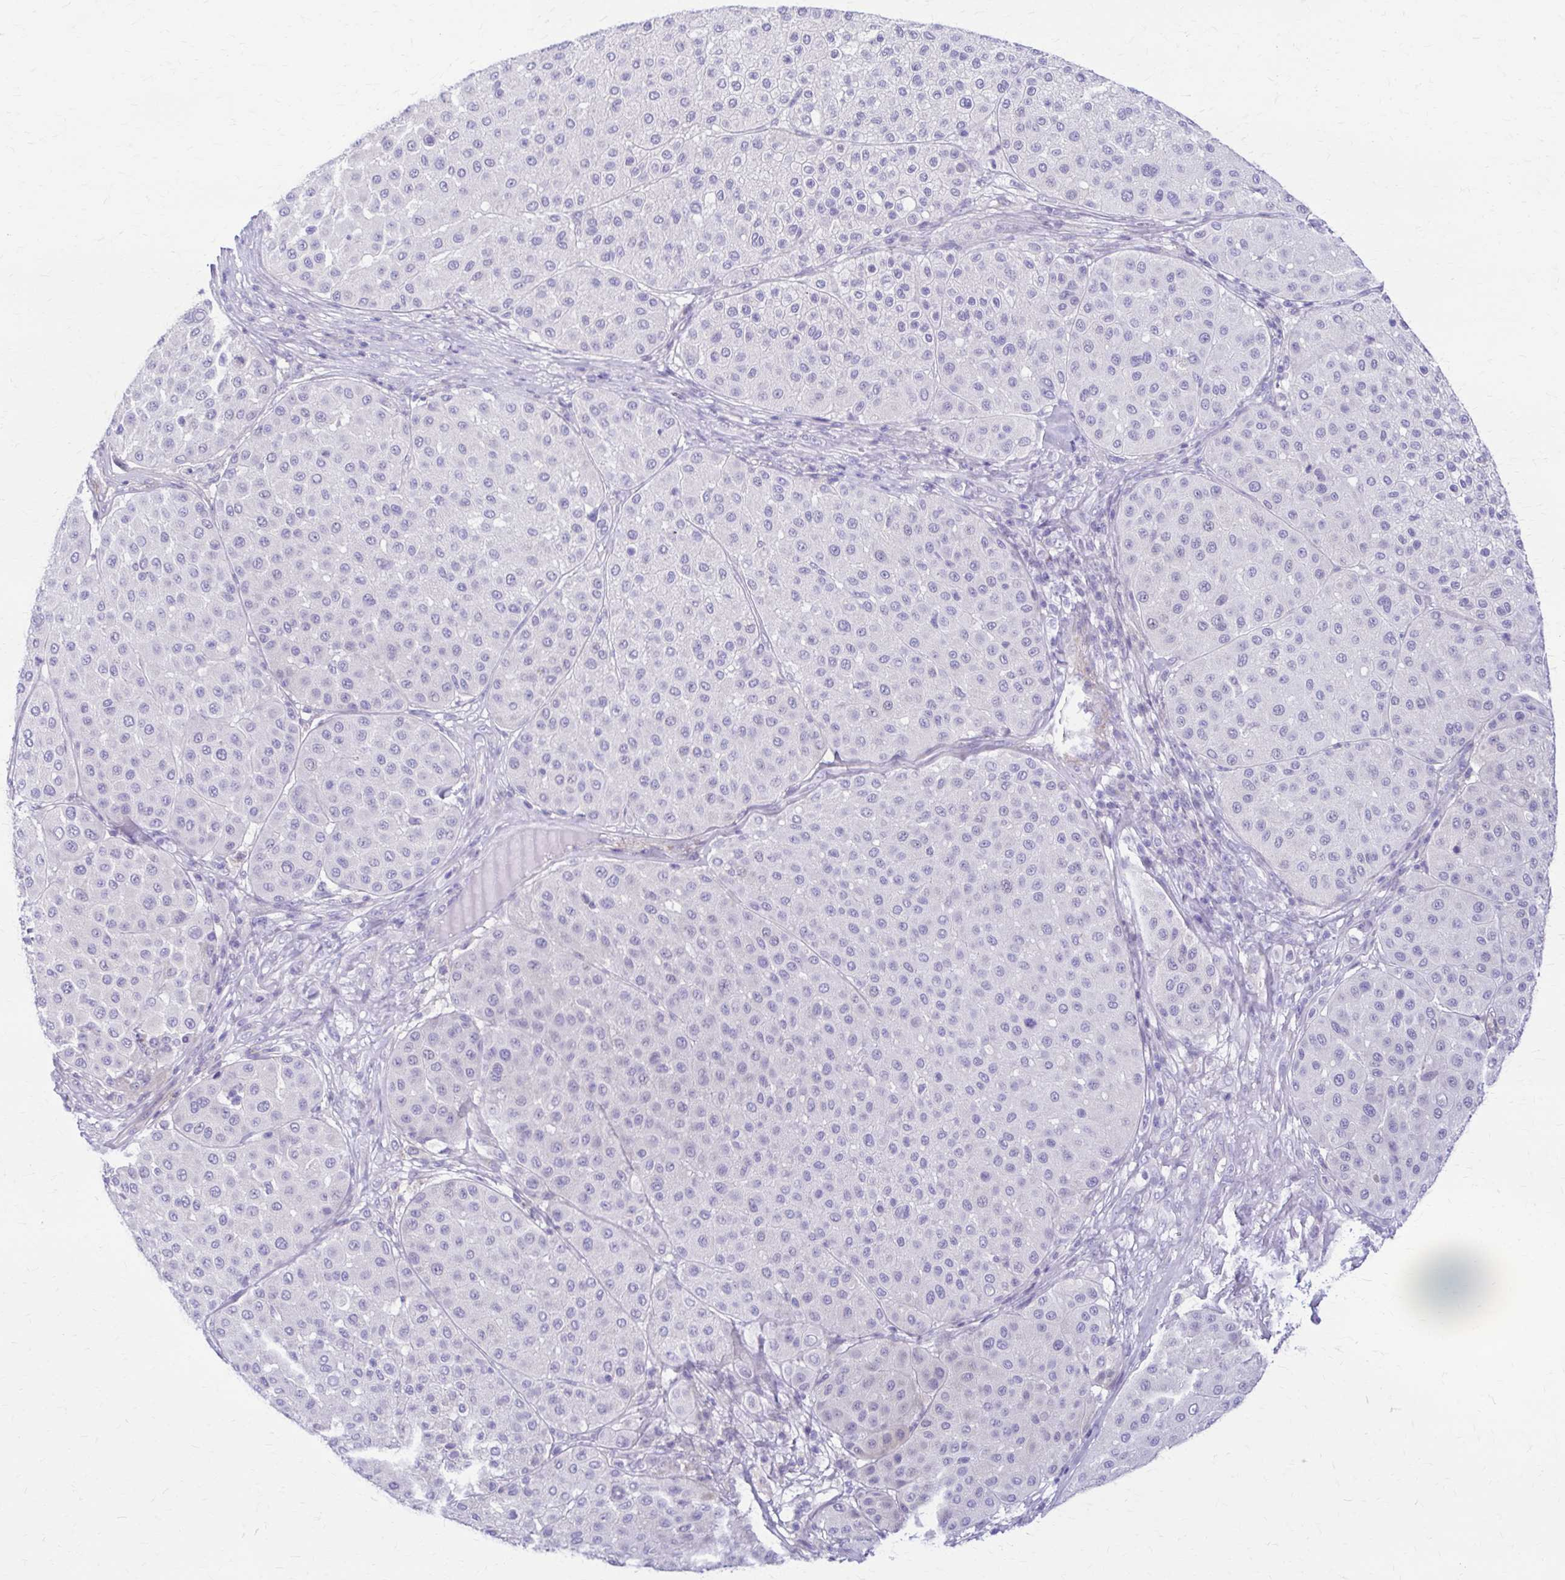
{"staining": {"intensity": "negative", "quantity": "none", "location": "none"}, "tissue": "melanoma", "cell_type": "Tumor cells", "image_type": "cancer", "snomed": [{"axis": "morphology", "description": "Malignant melanoma, Metastatic site"}, {"axis": "topography", "description": "Smooth muscle"}], "caption": "The histopathology image shows no staining of tumor cells in malignant melanoma (metastatic site).", "gene": "DSP", "patient": {"sex": "male", "age": 41}}